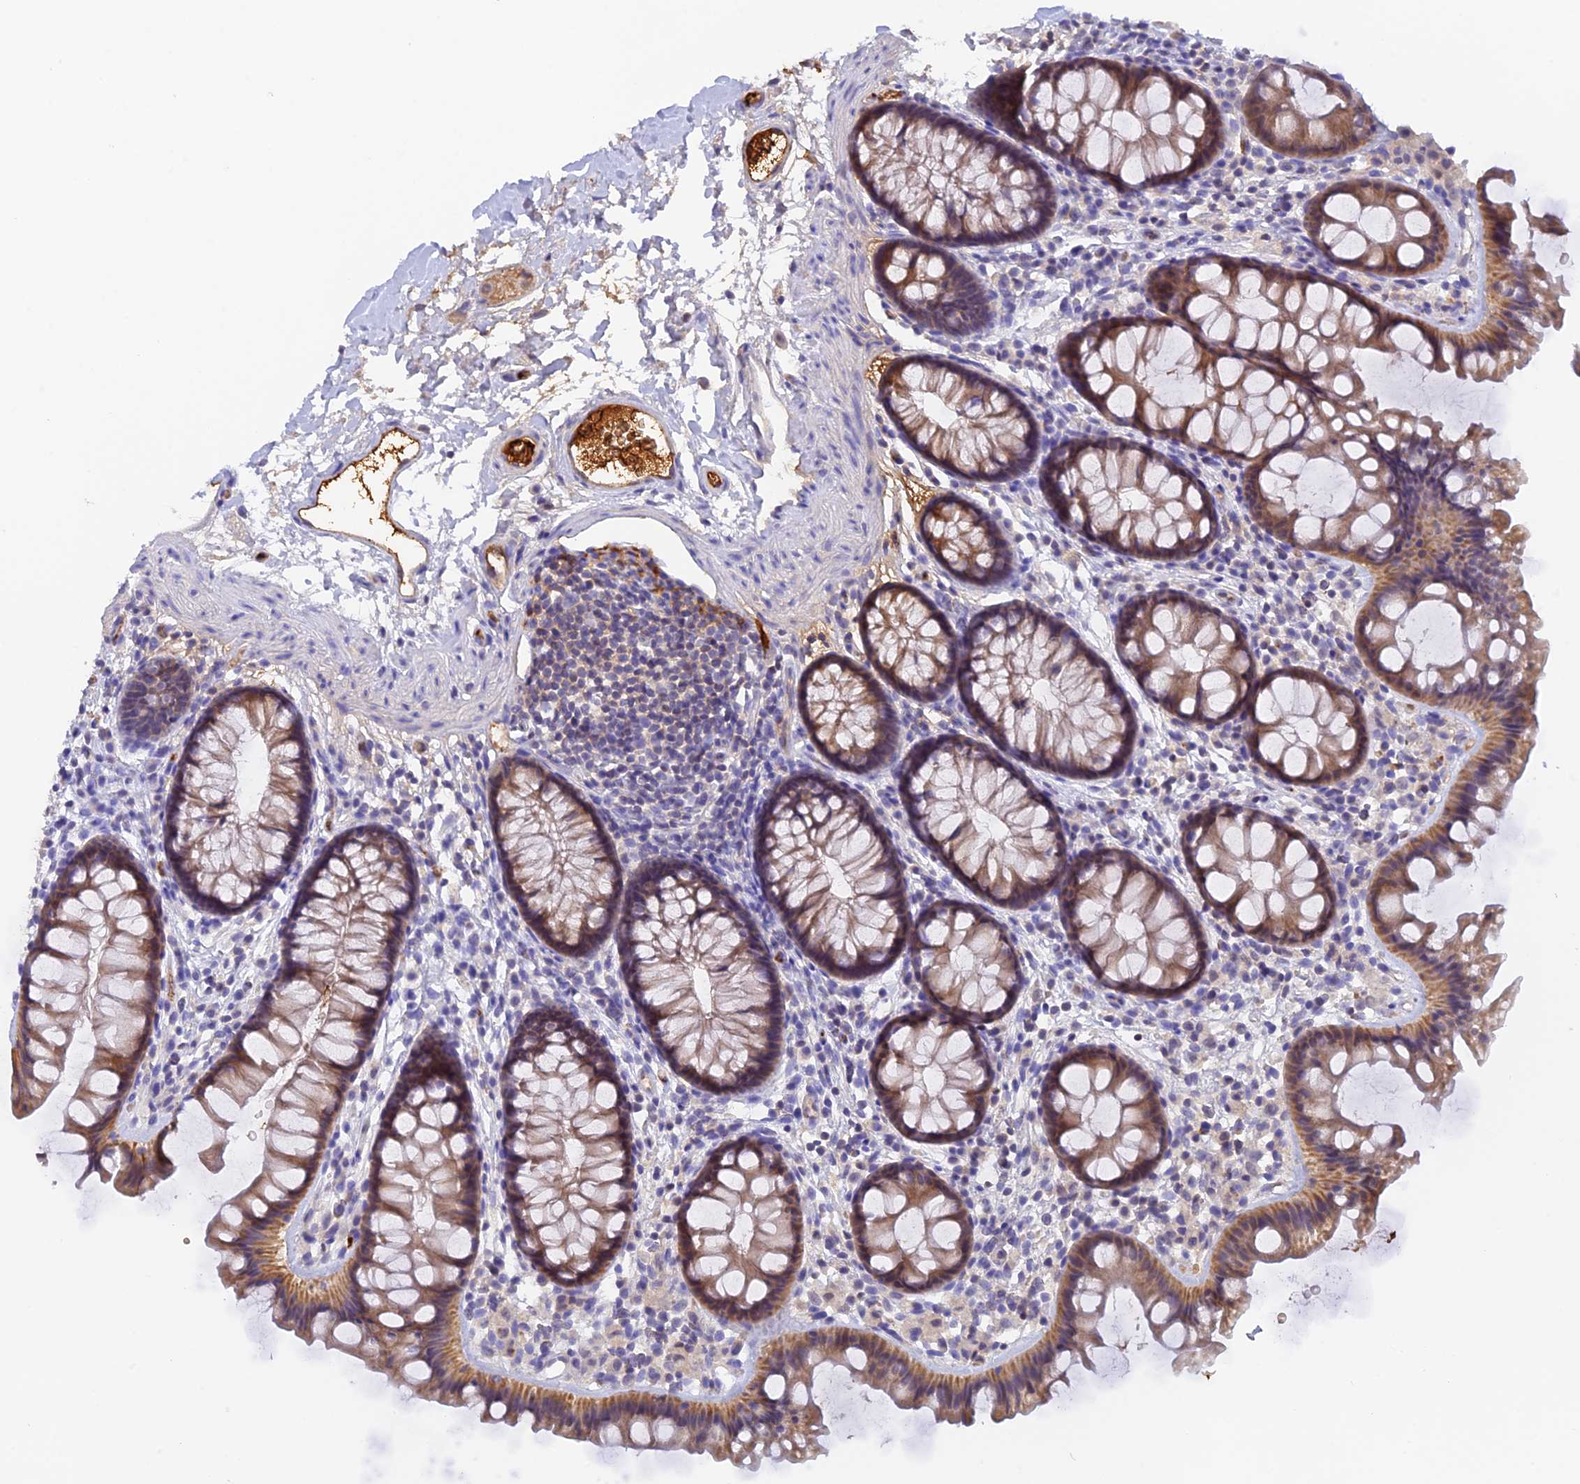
{"staining": {"intensity": "moderate", "quantity": ">75%", "location": "cytoplasmic/membranous"}, "tissue": "colon", "cell_type": "Endothelial cells", "image_type": "normal", "snomed": [{"axis": "morphology", "description": "Normal tissue, NOS"}, {"axis": "topography", "description": "Colon"}], "caption": "Protein staining reveals moderate cytoplasmic/membranous expression in approximately >75% of endothelial cells in normal colon.", "gene": "HDHD2", "patient": {"sex": "female", "age": 62}}